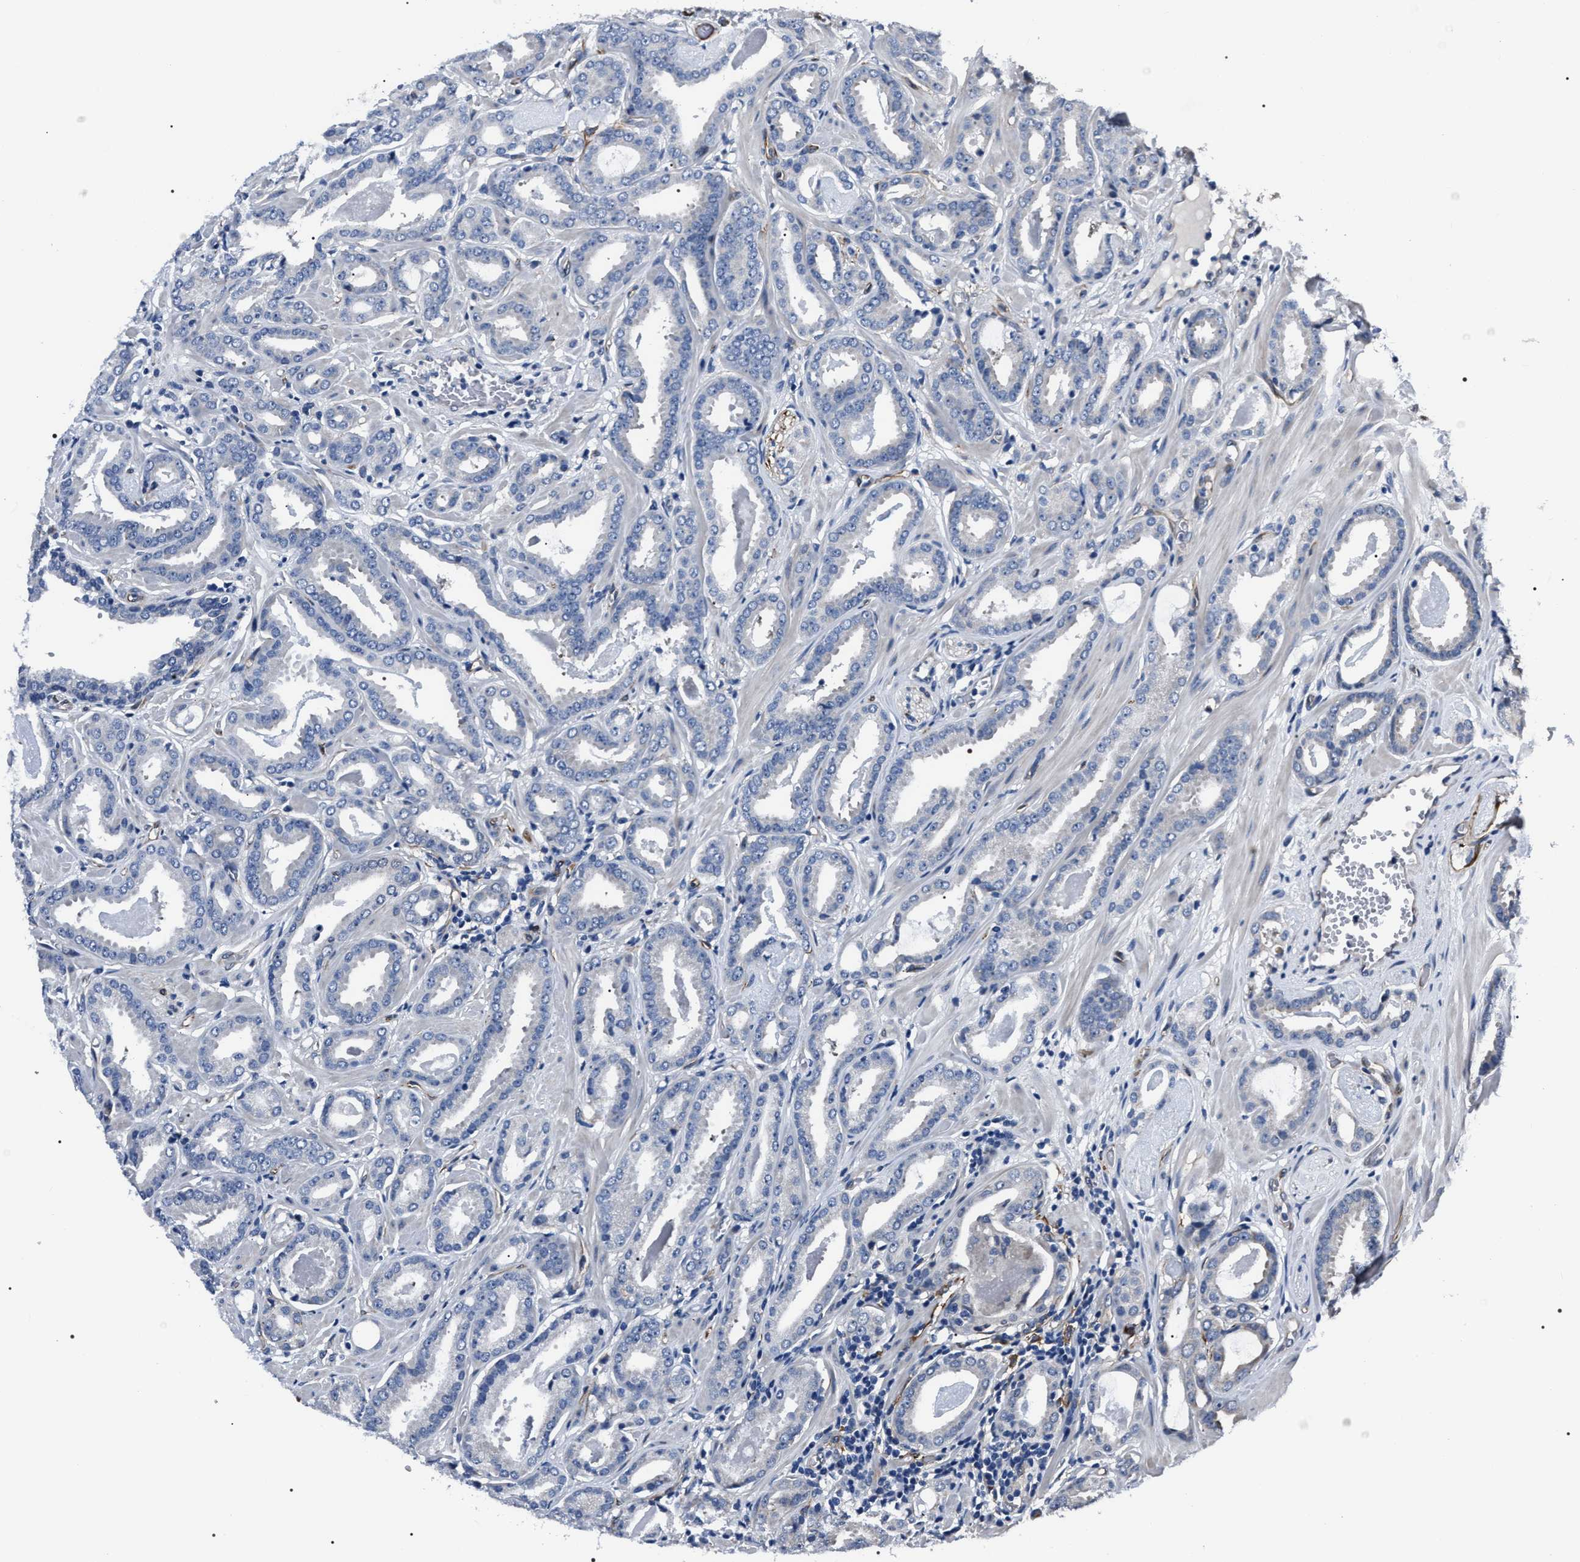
{"staining": {"intensity": "negative", "quantity": "none", "location": "none"}, "tissue": "prostate cancer", "cell_type": "Tumor cells", "image_type": "cancer", "snomed": [{"axis": "morphology", "description": "Adenocarcinoma, Low grade"}, {"axis": "topography", "description": "Prostate"}], "caption": "Immunohistochemistry of human prostate adenocarcinoma (low-grade) exhibits no staining in tumor cells.", "gene": "PKD1L1", "patient": {"sex": "male", "age": 53}}